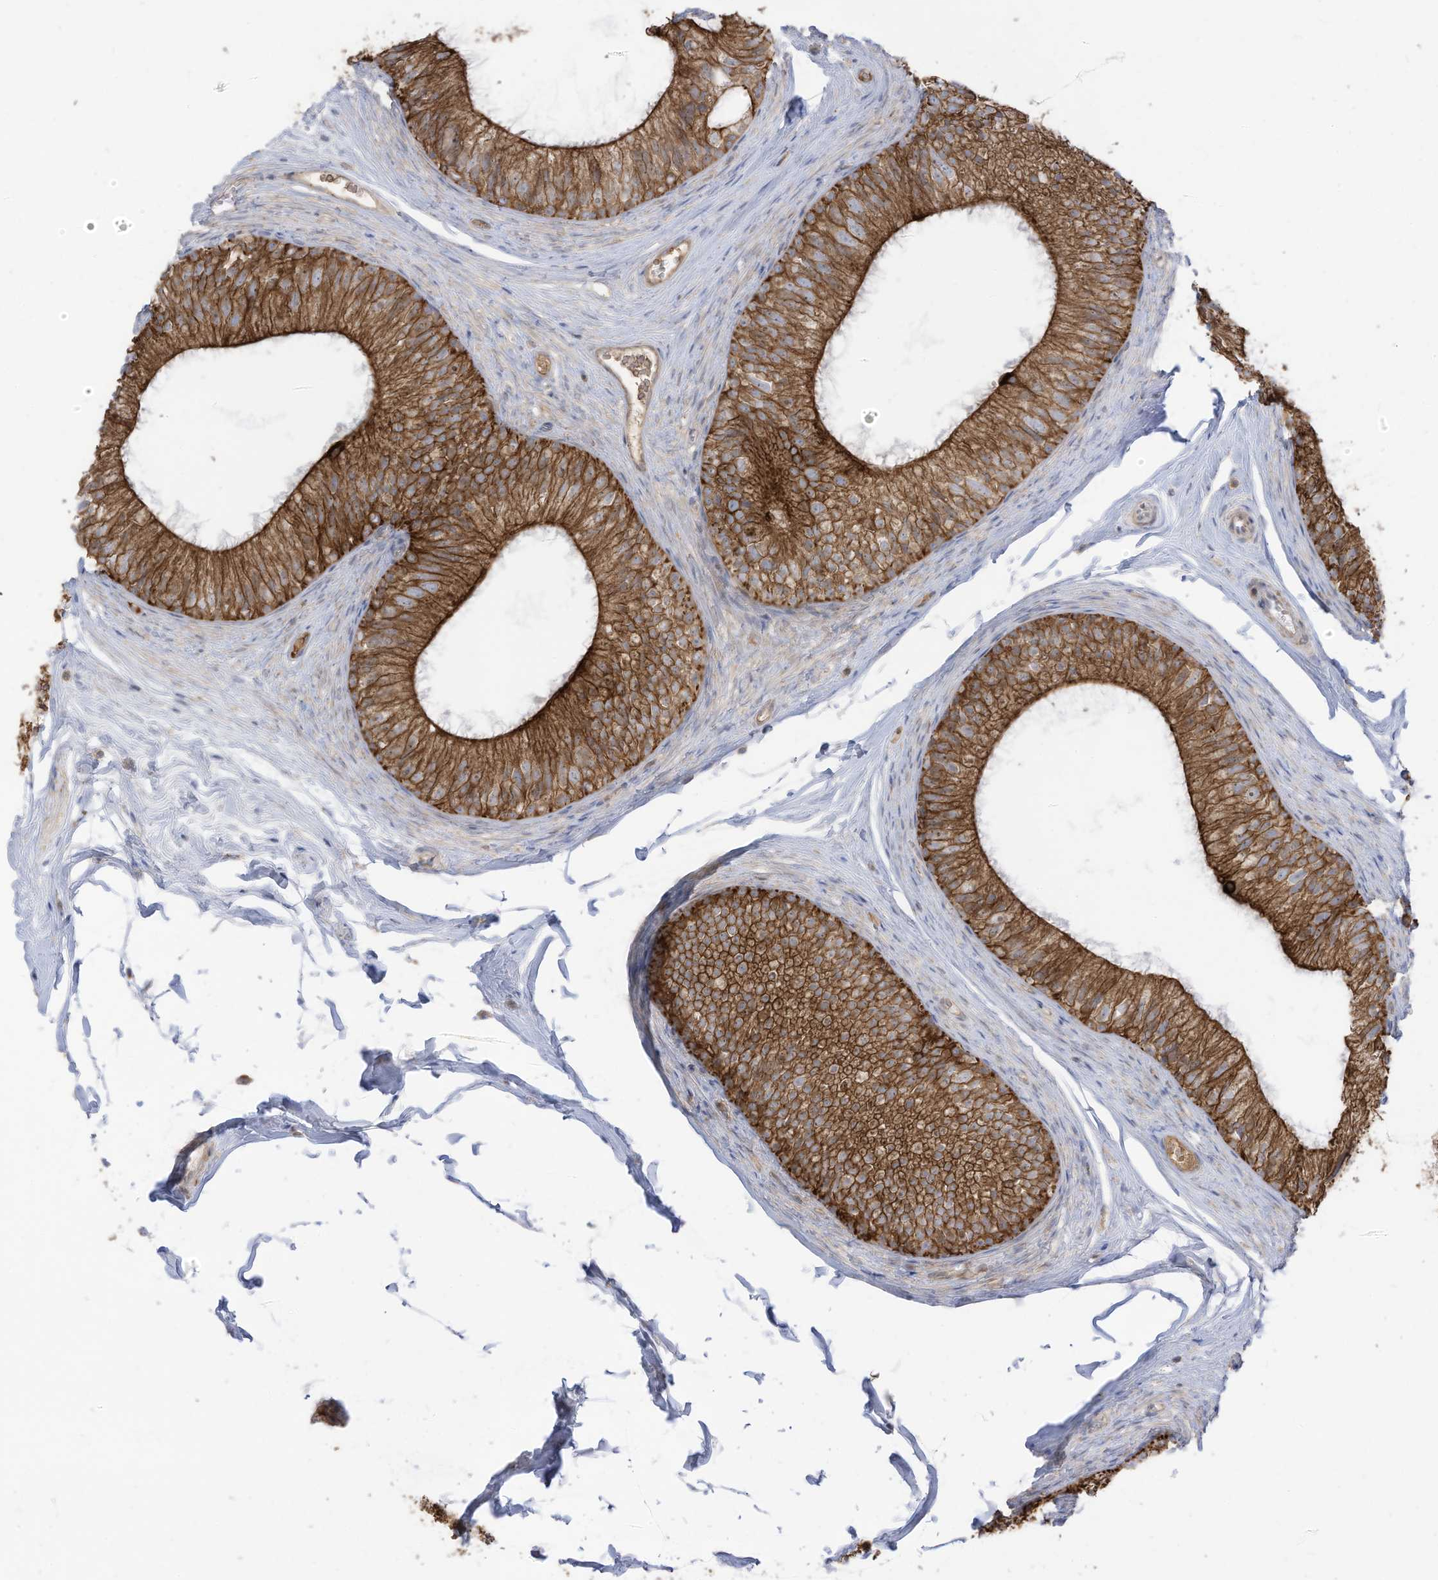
{"staining": {"intensity": "strong", "quantity": ">75%", "location": "cytoplasmic/membranous"}, "tissue": "epididymis", "cell_type": "Glandular cells", "image_type": "normal", "snomed": [{"axis": "morphology", "description": "Normal tissue, NOS"}, {"axis": "morphology", "description": "Seminoma in situ"}, {"axis": "topography", "description": "Testis"}, {"axis": "topography", "description": "Epididymis"}], "caption": "IHC staining of benign epididymis, which exhibits high levels of strong cytoplasmic/membranous expression in approximately >75% of glandular cells indicating strong cytoplasmic/membranous protein positivity. The staining was performed using DAB (3,3'-diaminobenzidine) (brown) for protein detection and nuclei were counterstained in hematoxylin (blue).", "gene": "CGAS", "patient": {"sex": "male", "age": 28}}